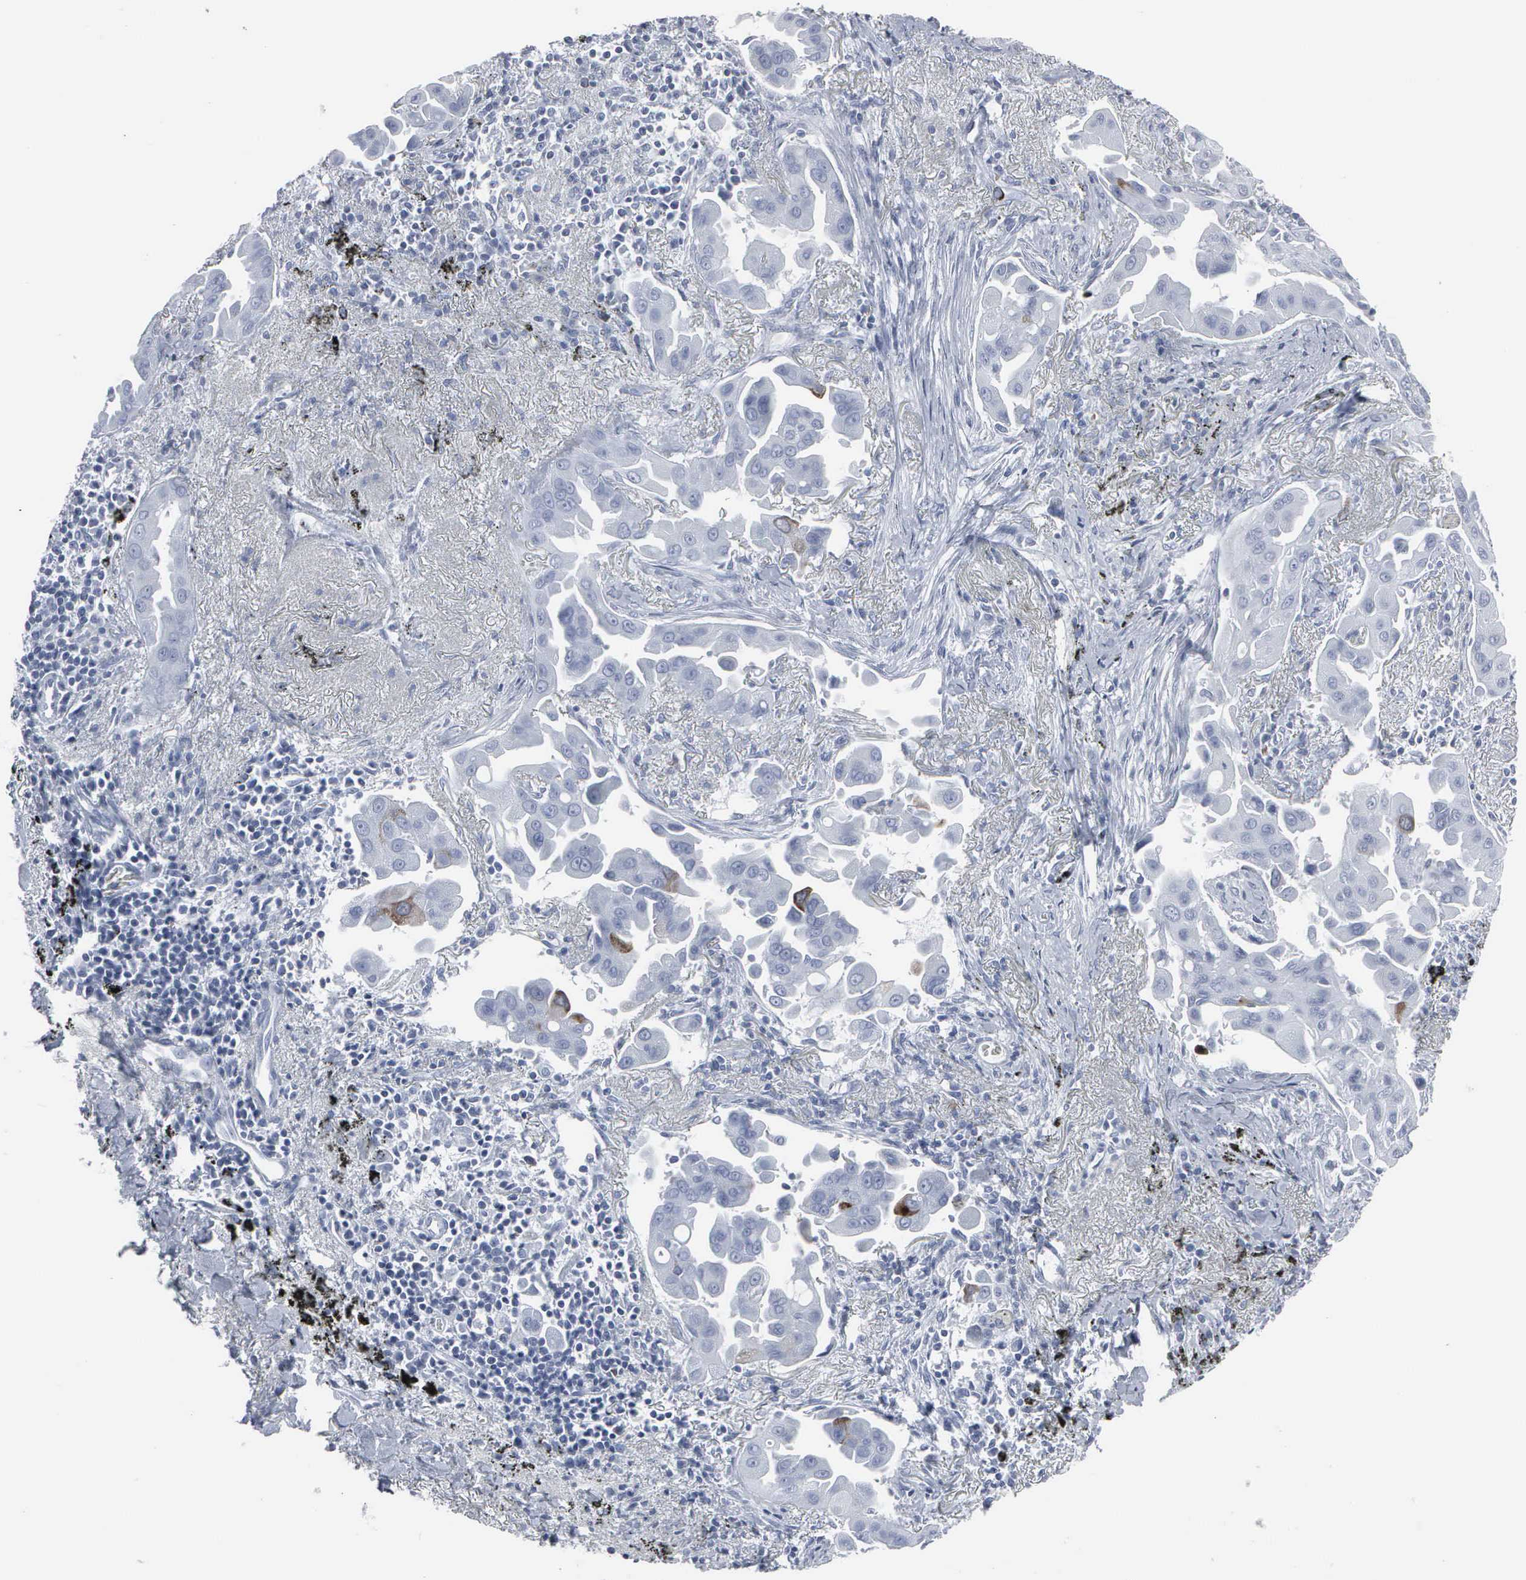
{"staining": {"intensity": "weak", "quantity": "<25%", "location": "cytoplasmic/membranous"}, "tissue": "lung cancer", "cell_type": "Tumor cells", "image_type": "cancer", "snomed": [{"axis": "morphology", "description": "Adenocarcinoma, NOS"}, {"axis": "topography", "description": "Lung"}], "caption": "Lung adenocarcinoma was stained to show a protein in brown. There is no significant positivity in tumor cells. Brightfield microscopy of IHC stained with DAB (brown) and hematoxylin (blue), captured at high magnification.", "gene": "CCNB1", "patient": {"sex": "male", "age": 68}}